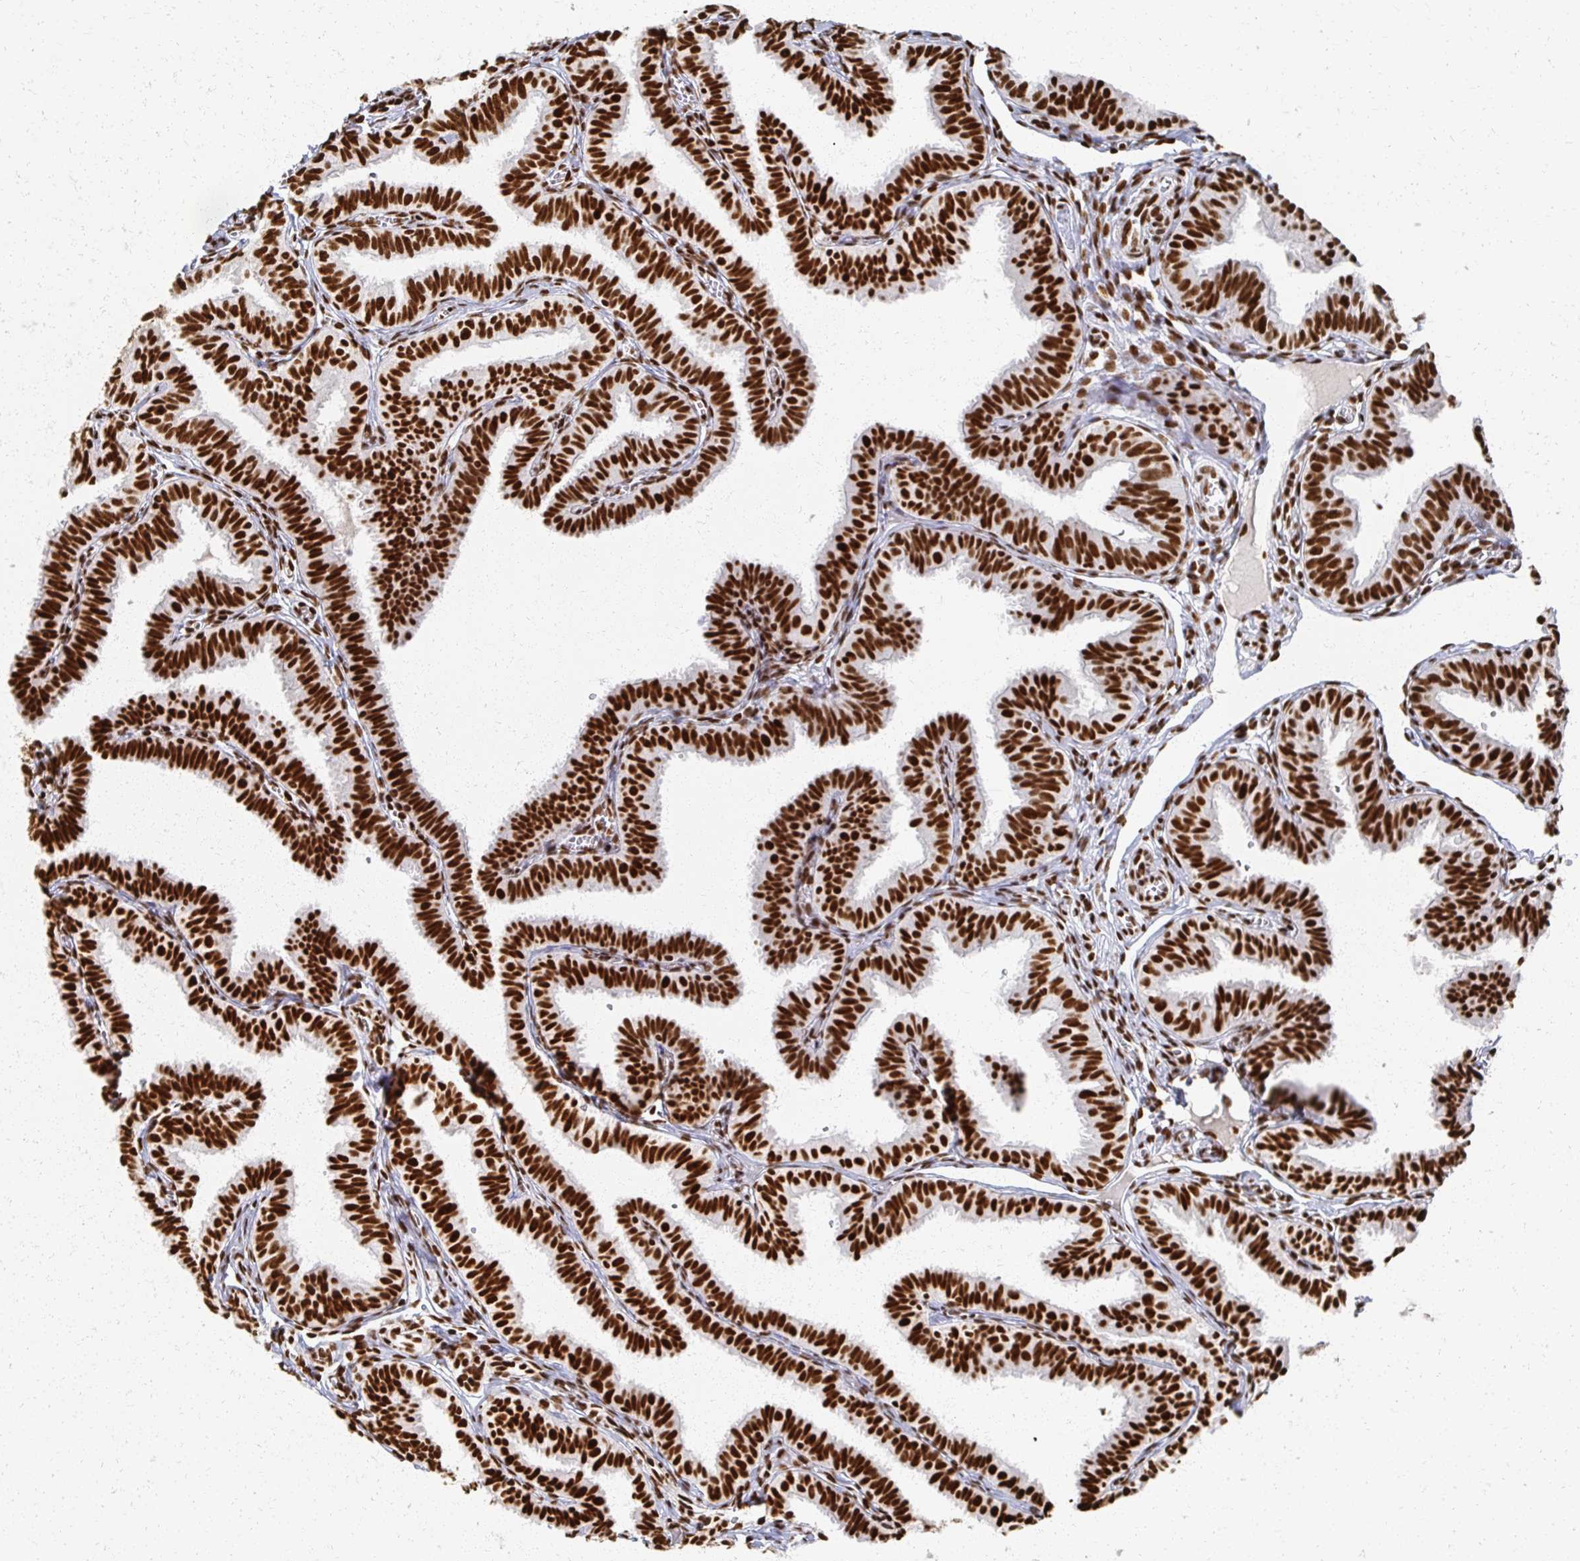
{"staining": {"intensity": "strong", "quantity": ">75%", "location": "nuclear"}, "tissue": "fallopian tube", "cell_type": "Glandular cells", "image_type": "normal", "snomed": [{"axis": "morphology", "description": "Normal tissue, NOS"}, {"axis": "topography", "description": "Fallopian tube"}], "caption": "Protein staining of unremarkable fallopian tube shows strong nuclear expression in about >75% of glandular cells.", "gene": "RBBP4", "patient": {"sex": "female", "age": 25}}